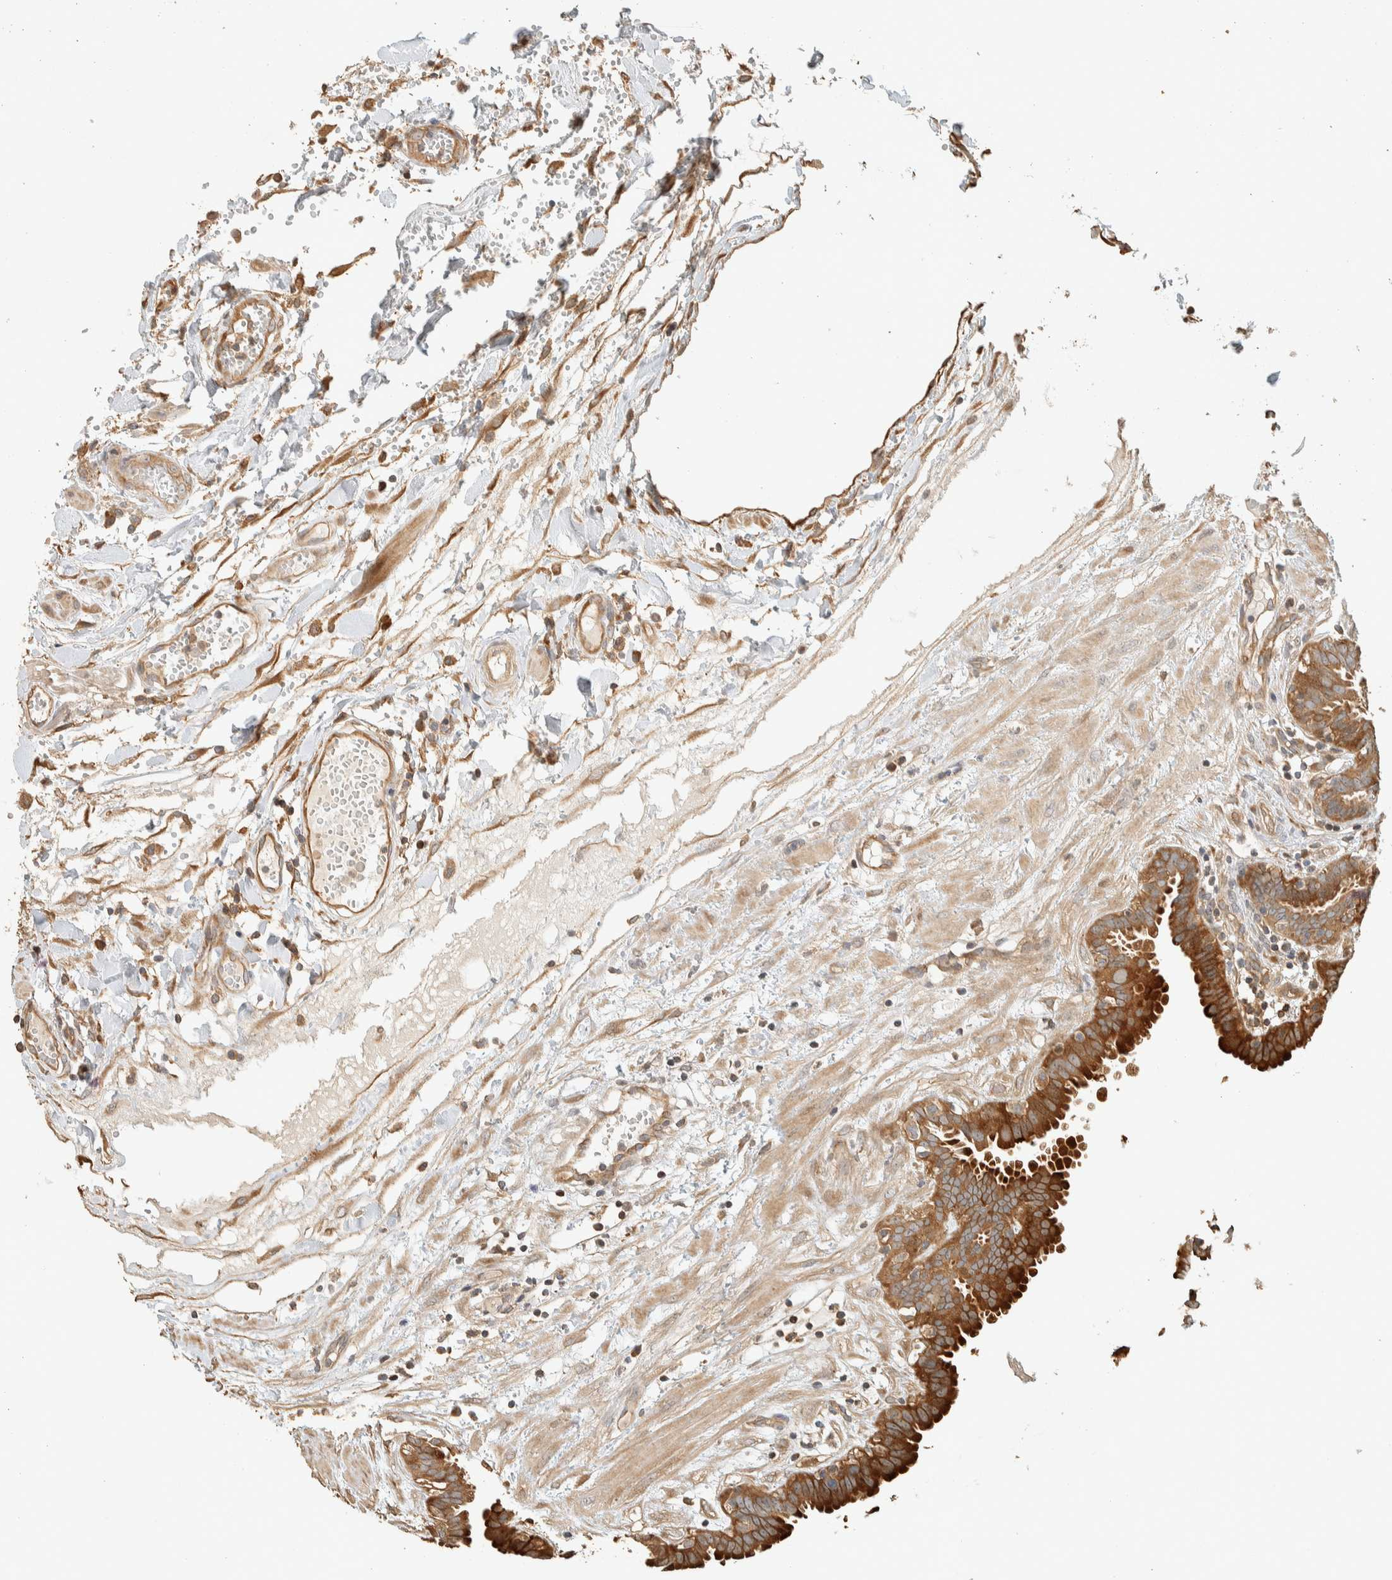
{"staining": {"intensity": "strong", "quantity": ">75%", "location": "cytoplasmic/membranous"}, "tissue": "fallopian tube", "cell_type": "Glandular cells", "image_type": "normal", "snomed": [{"axis": "morphology", "description": "Normal tissue, NOS"}, {"axis": "topography", "description": "Fallopian tube"}, {"axis": "topography", "description": "Placenta"}], "caption": "Protein staining displays strong cytoplasmic/membranous expression in approximately >75% of glandular cells in unremarkable fallopian tube.", "gene": "EXOC7", "patient": {"sex": "female", "age": 32}}